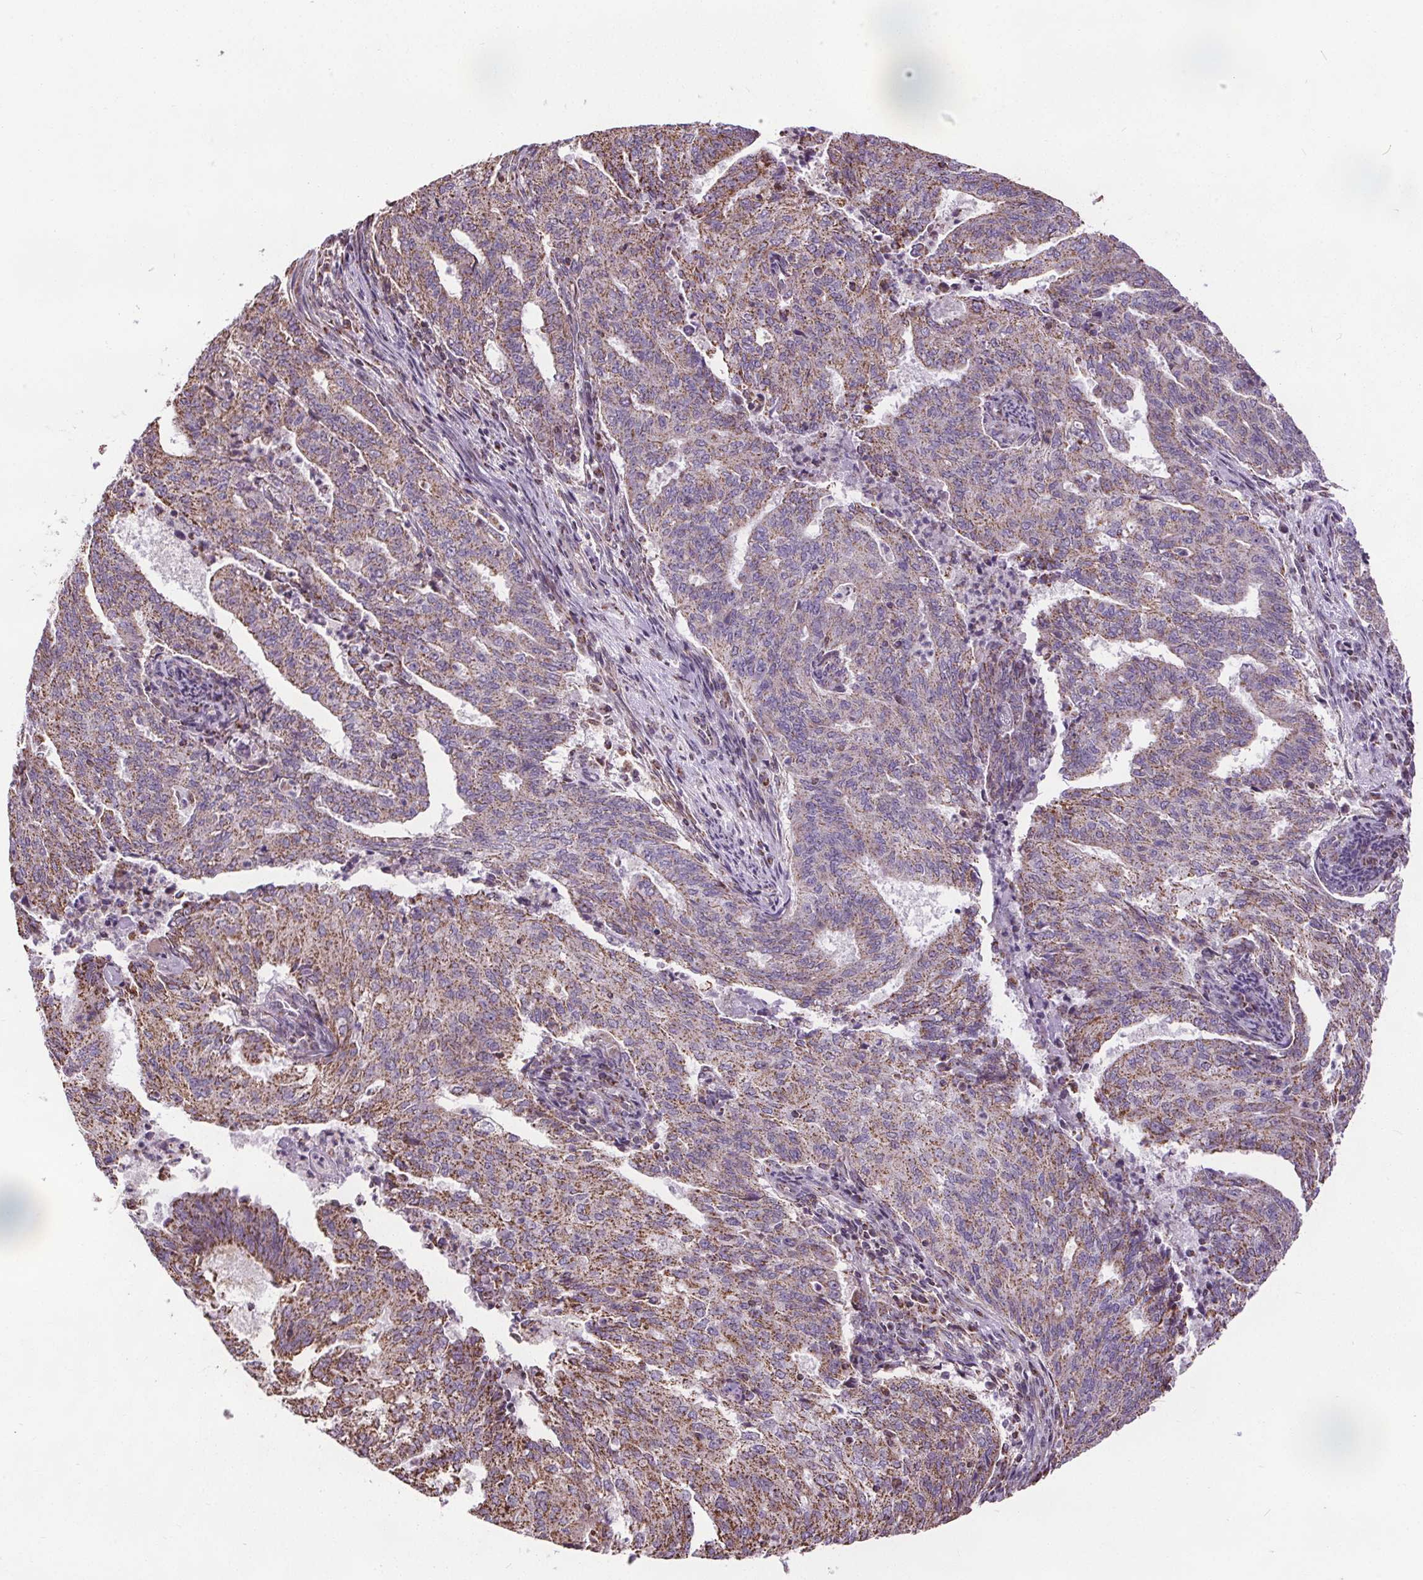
{"staining": {"intensity": "weak", "quantity": ">75%", "location": "cytoplasmic/membranous"}, "tissue": "endometrial cancer", "cell_type": "Tumor cells", "image_type": "cancer", "snomed": [{"axis": "morphology", "description": "Adenocarcinoma, NOS"}, {"axis": "topography", "description": "Endometrium"}], "caption": "Weak cytoplasmic/membranous expression for a protein is present in approximately >75% of tumor cells of endometrial adenocarcinoma using immunohistochemistry (IHC).", "gene": "ZNF548", "patient": {"sex": "female", "age": 82}}